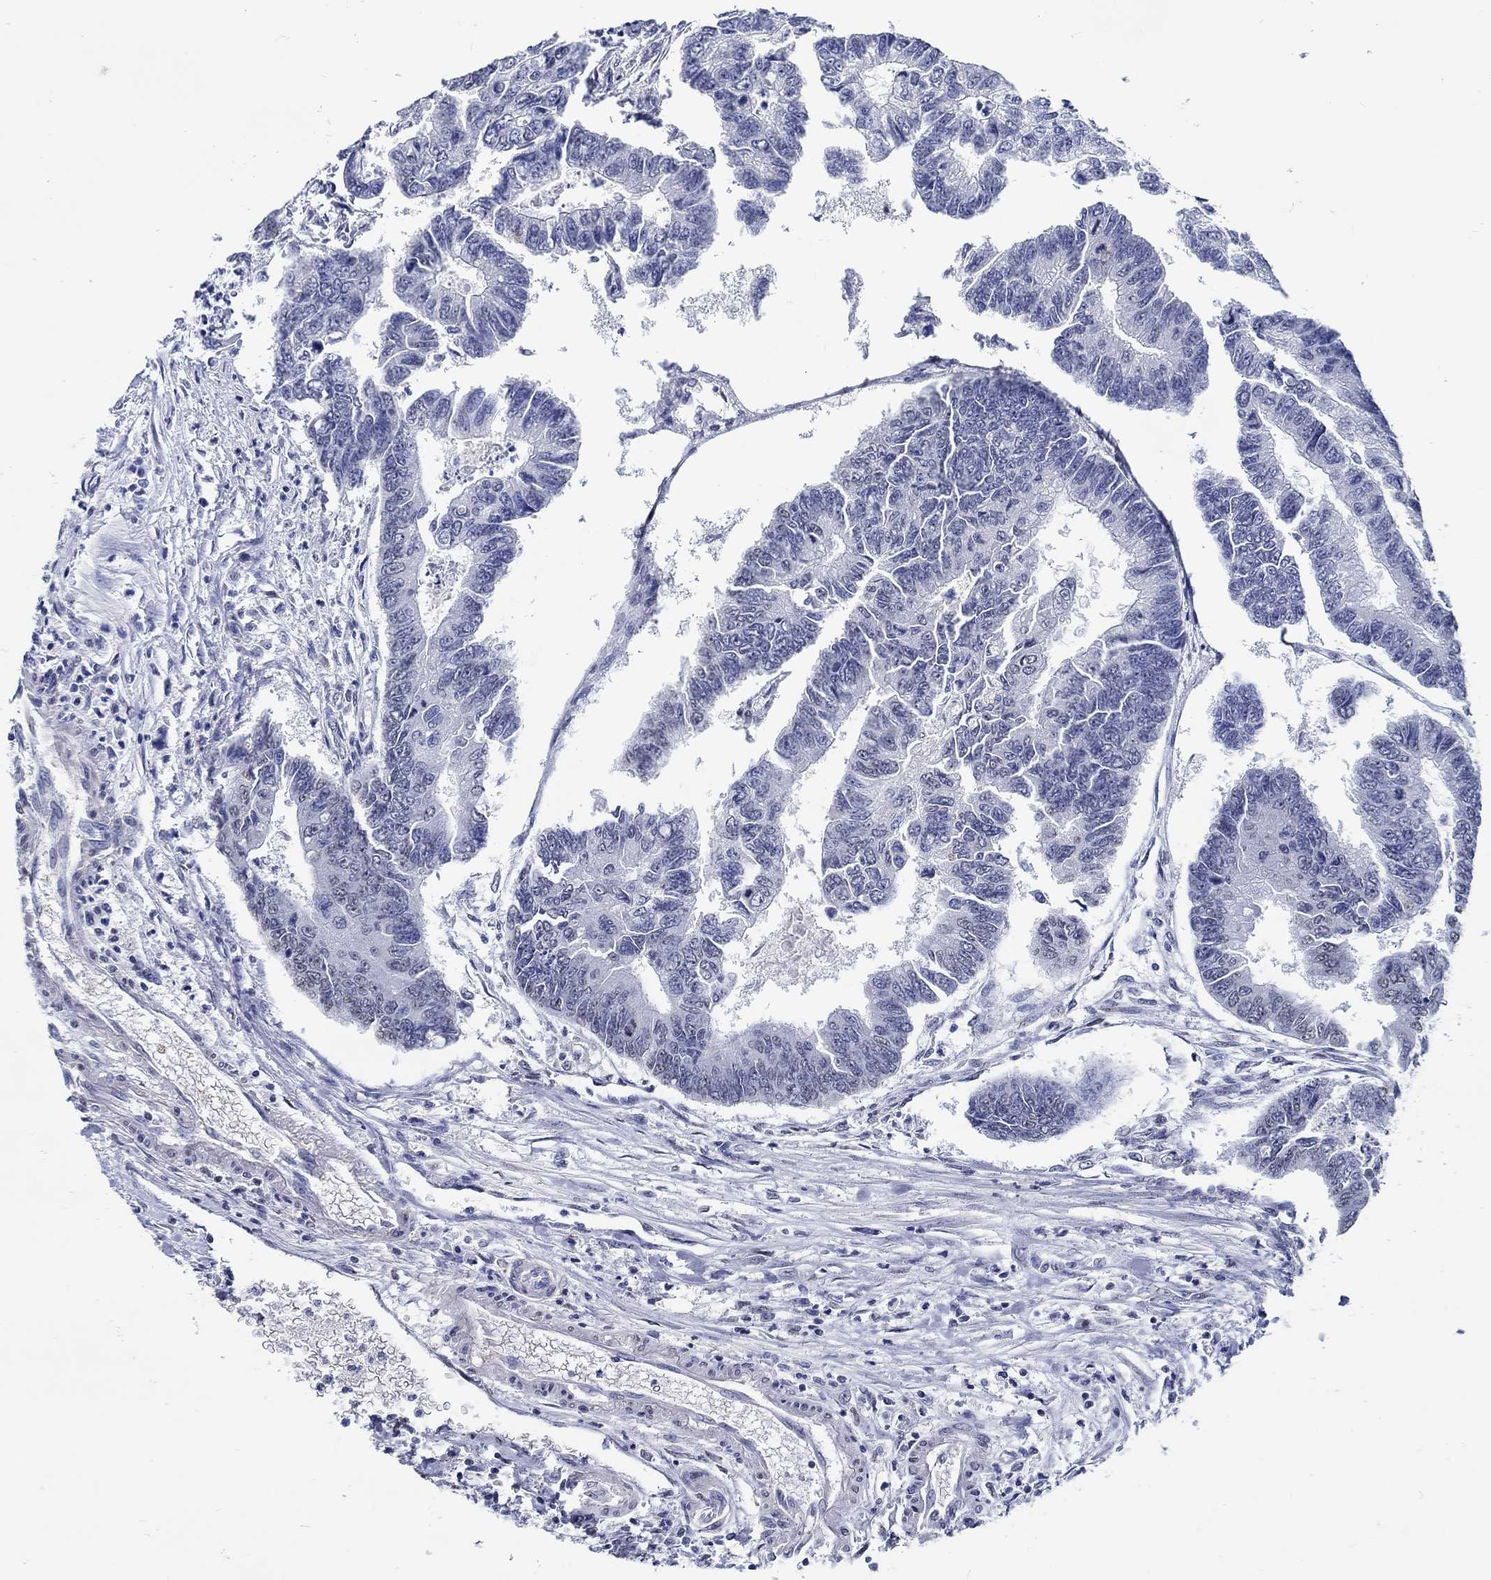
{"staining": {"intensity": "negative", "quantity": "none", "location": "none"}, "tissue": "colorectal cancer", "cell_type": "Tumor cells", "image_type": "cancer", "snomed": [{"axis": "morphology", "description": "Adenocarcinoma, NOS"}, {"axis": "topography", "description": "Colon"}], "caption": "Immunohistochemistry micrograph of neoplastic tissue: human colorectal cancer (adenocarcinoma) stained with DAB (3,3'-diaminobenzidine) demonstrates no significant protein staining in tumor cells.", "gene": "PDE1B", "patient": {"sex": "female", "age": 65}}